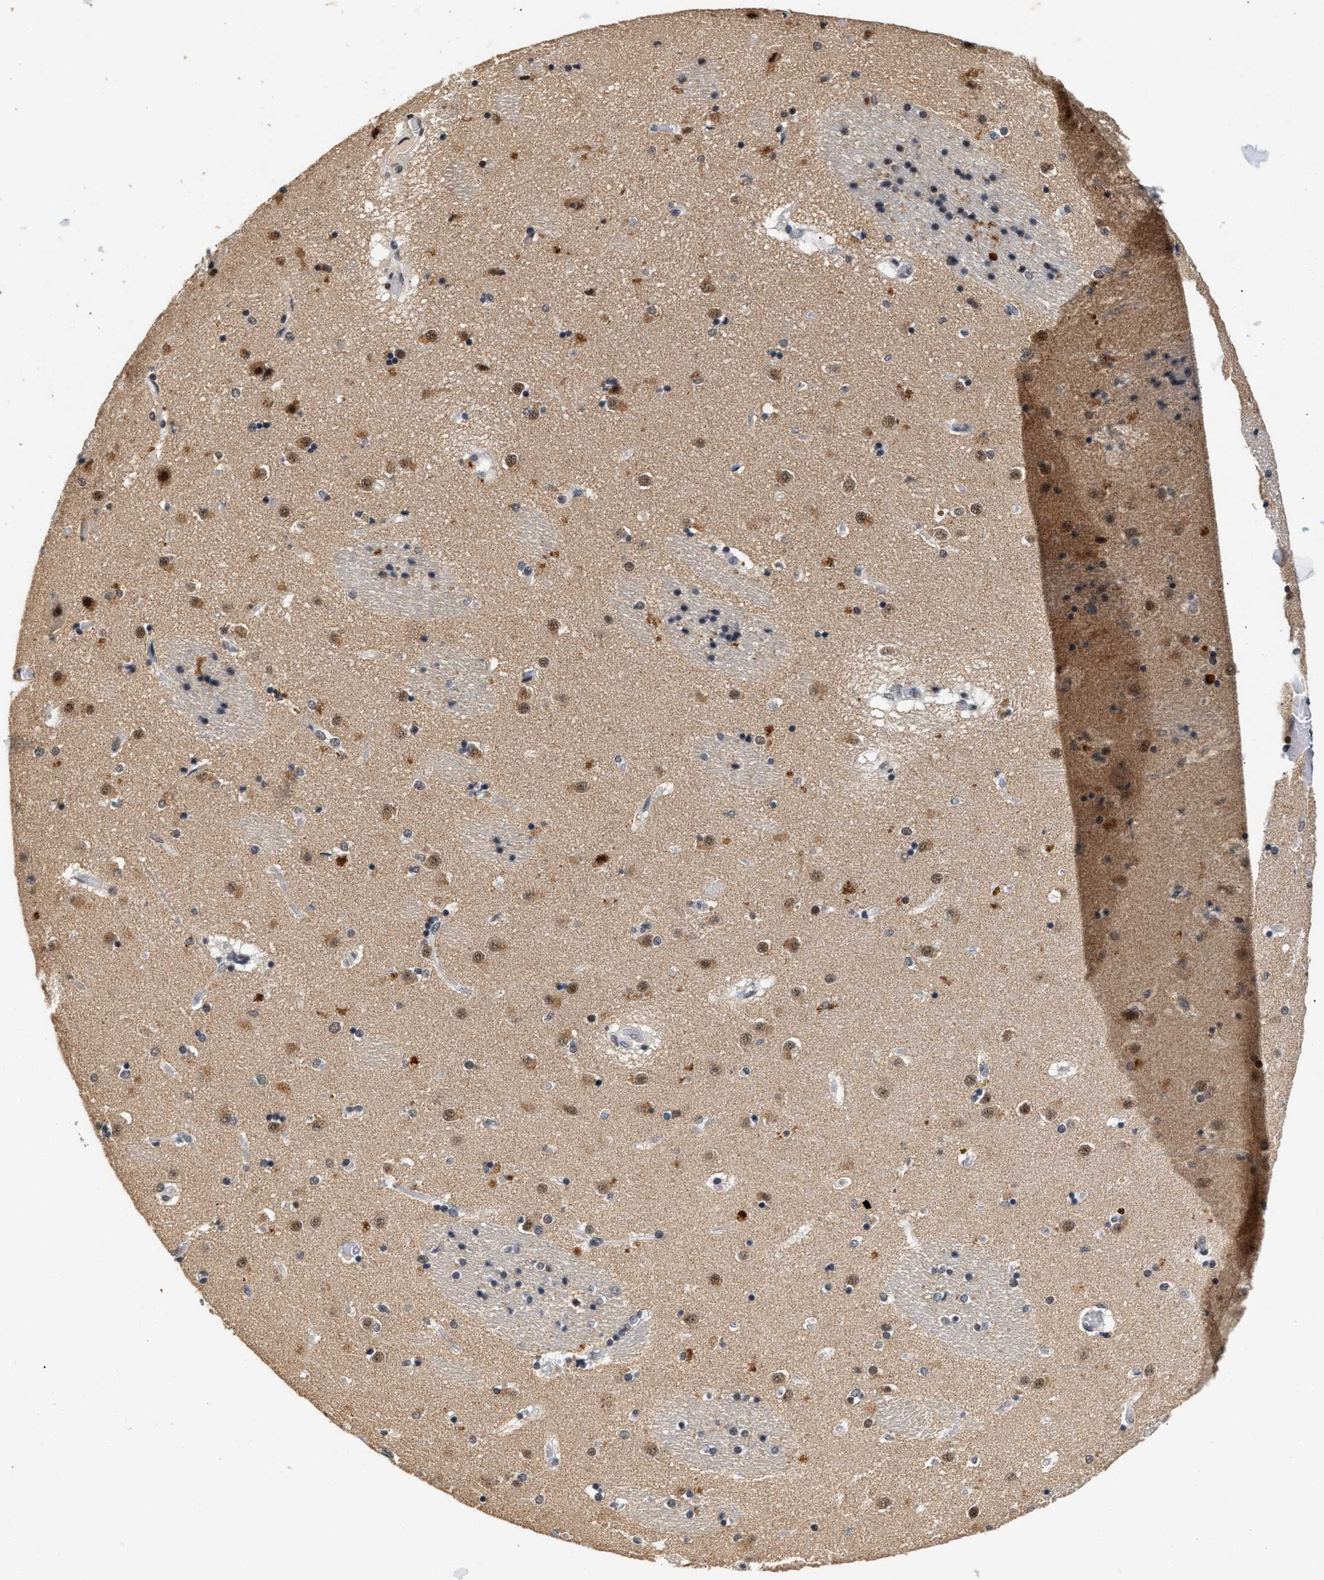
{"staining": {"intensity": "moderate", "quantity": "<25%", "location": "cytoplasmic/membranous,nuclear"}, "tissue": "caudate", "cell_type": "Glial cells", "image_type": "normal", "snomed": [{"axis": "morphology", "description": "Normal tissue, NOS"}, {"axis": "topography", "description": "Lateral ventricle wall"}], "caption": "Immunohistochemistry (IHC) photomicrograph of unremarkable human caudate stained for a protein (brown), which displays low levels of moderate cytoplasmic/membranous,nuclear positivity in approximately <25% of glial cells.", "gene": "THOC1", "patient": {"sex": "male", "age": 70}}